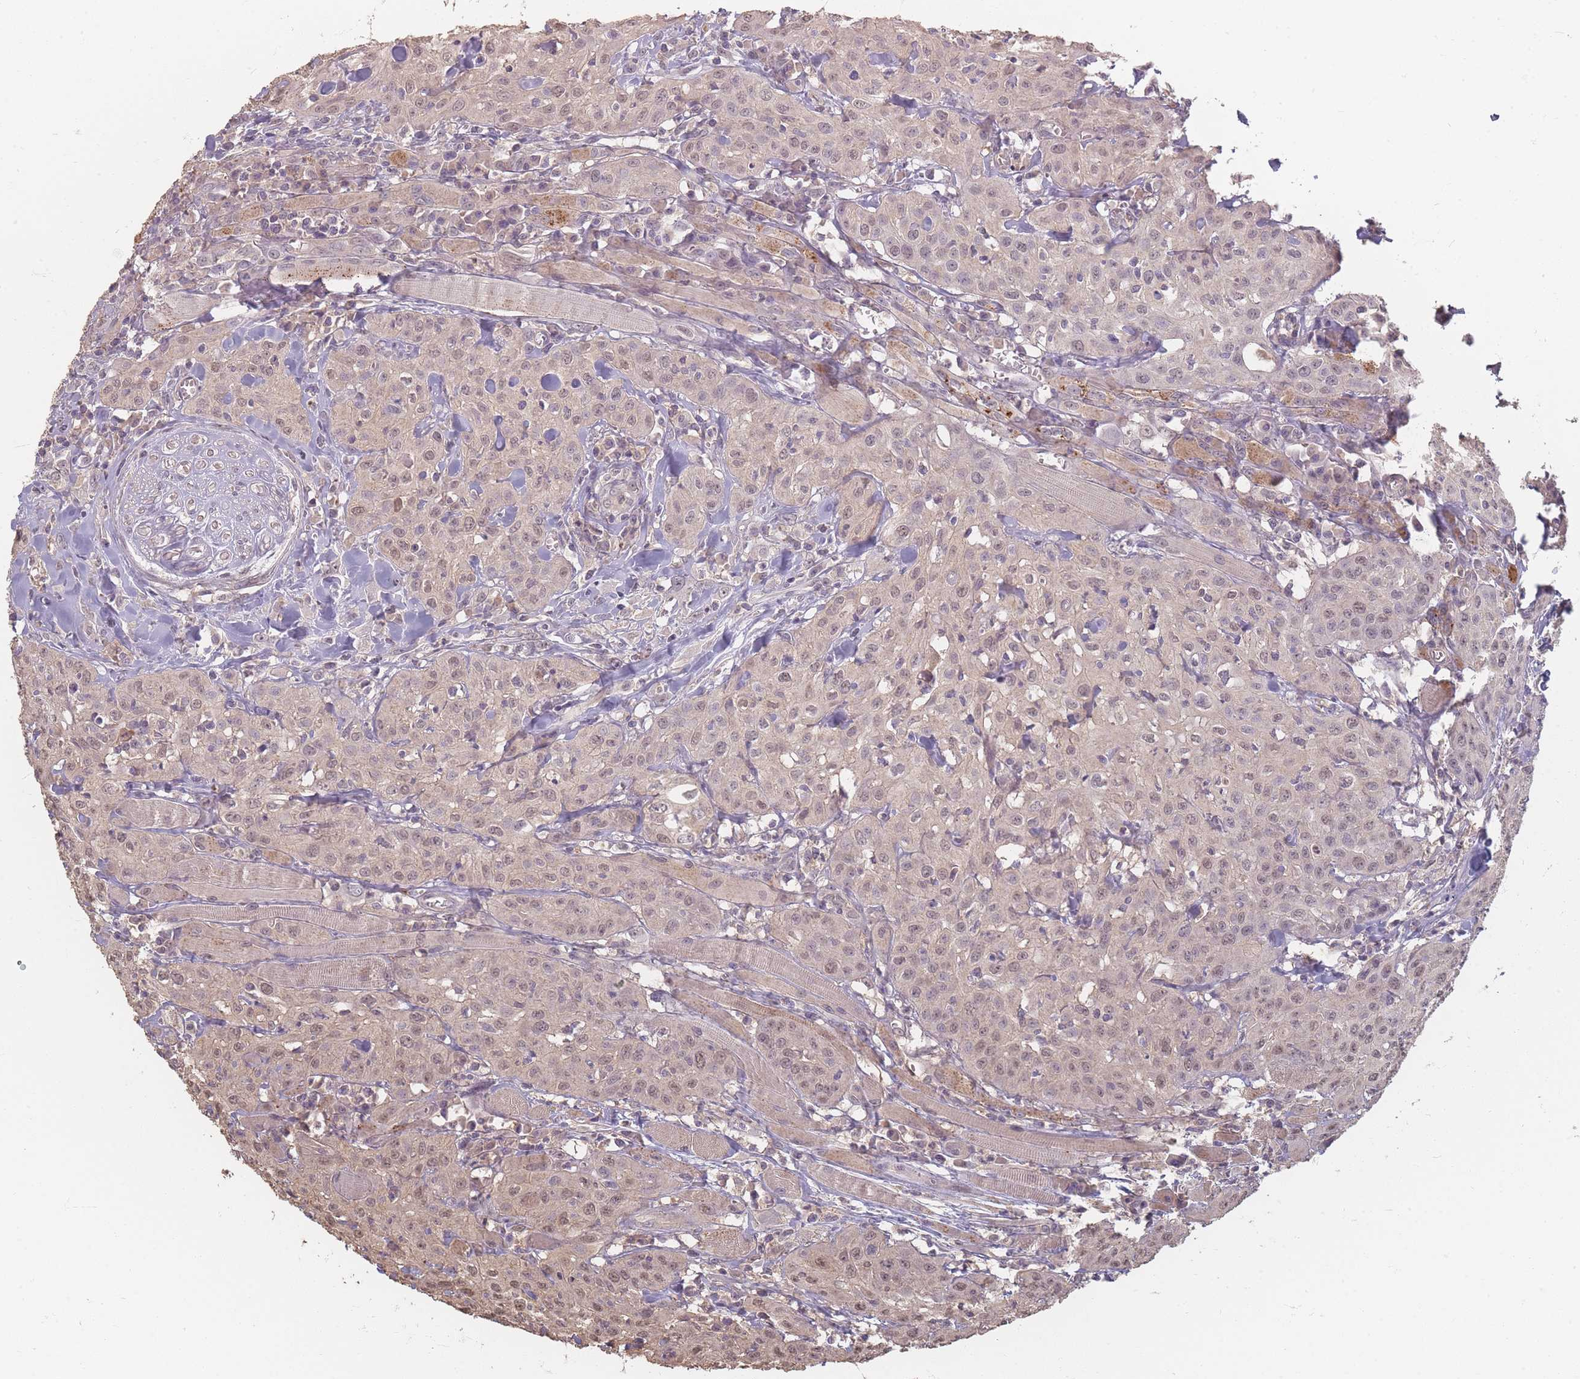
{"staining": {"intensity": "weak", "quantity": ">75%", "location": "nuclear"}, "tissue": "head and neck cancer", "cell_type": "Tumor cells", "image_type": "cancer", "snomed": [{"axis": "morphology", "description": "Squamous cell carcinoma, NOS"}, {"axis": "topography", "description": "Oral tissue"}, {"axis": "topography", "description": "Head-Neck"}], "caption": "Human head and neck squamous cell carcinoma stained with a protein marker reveals weak staining in tumor cells.", "gene": "RFTN1", "patient": {"sex": "female", "age": 70}}